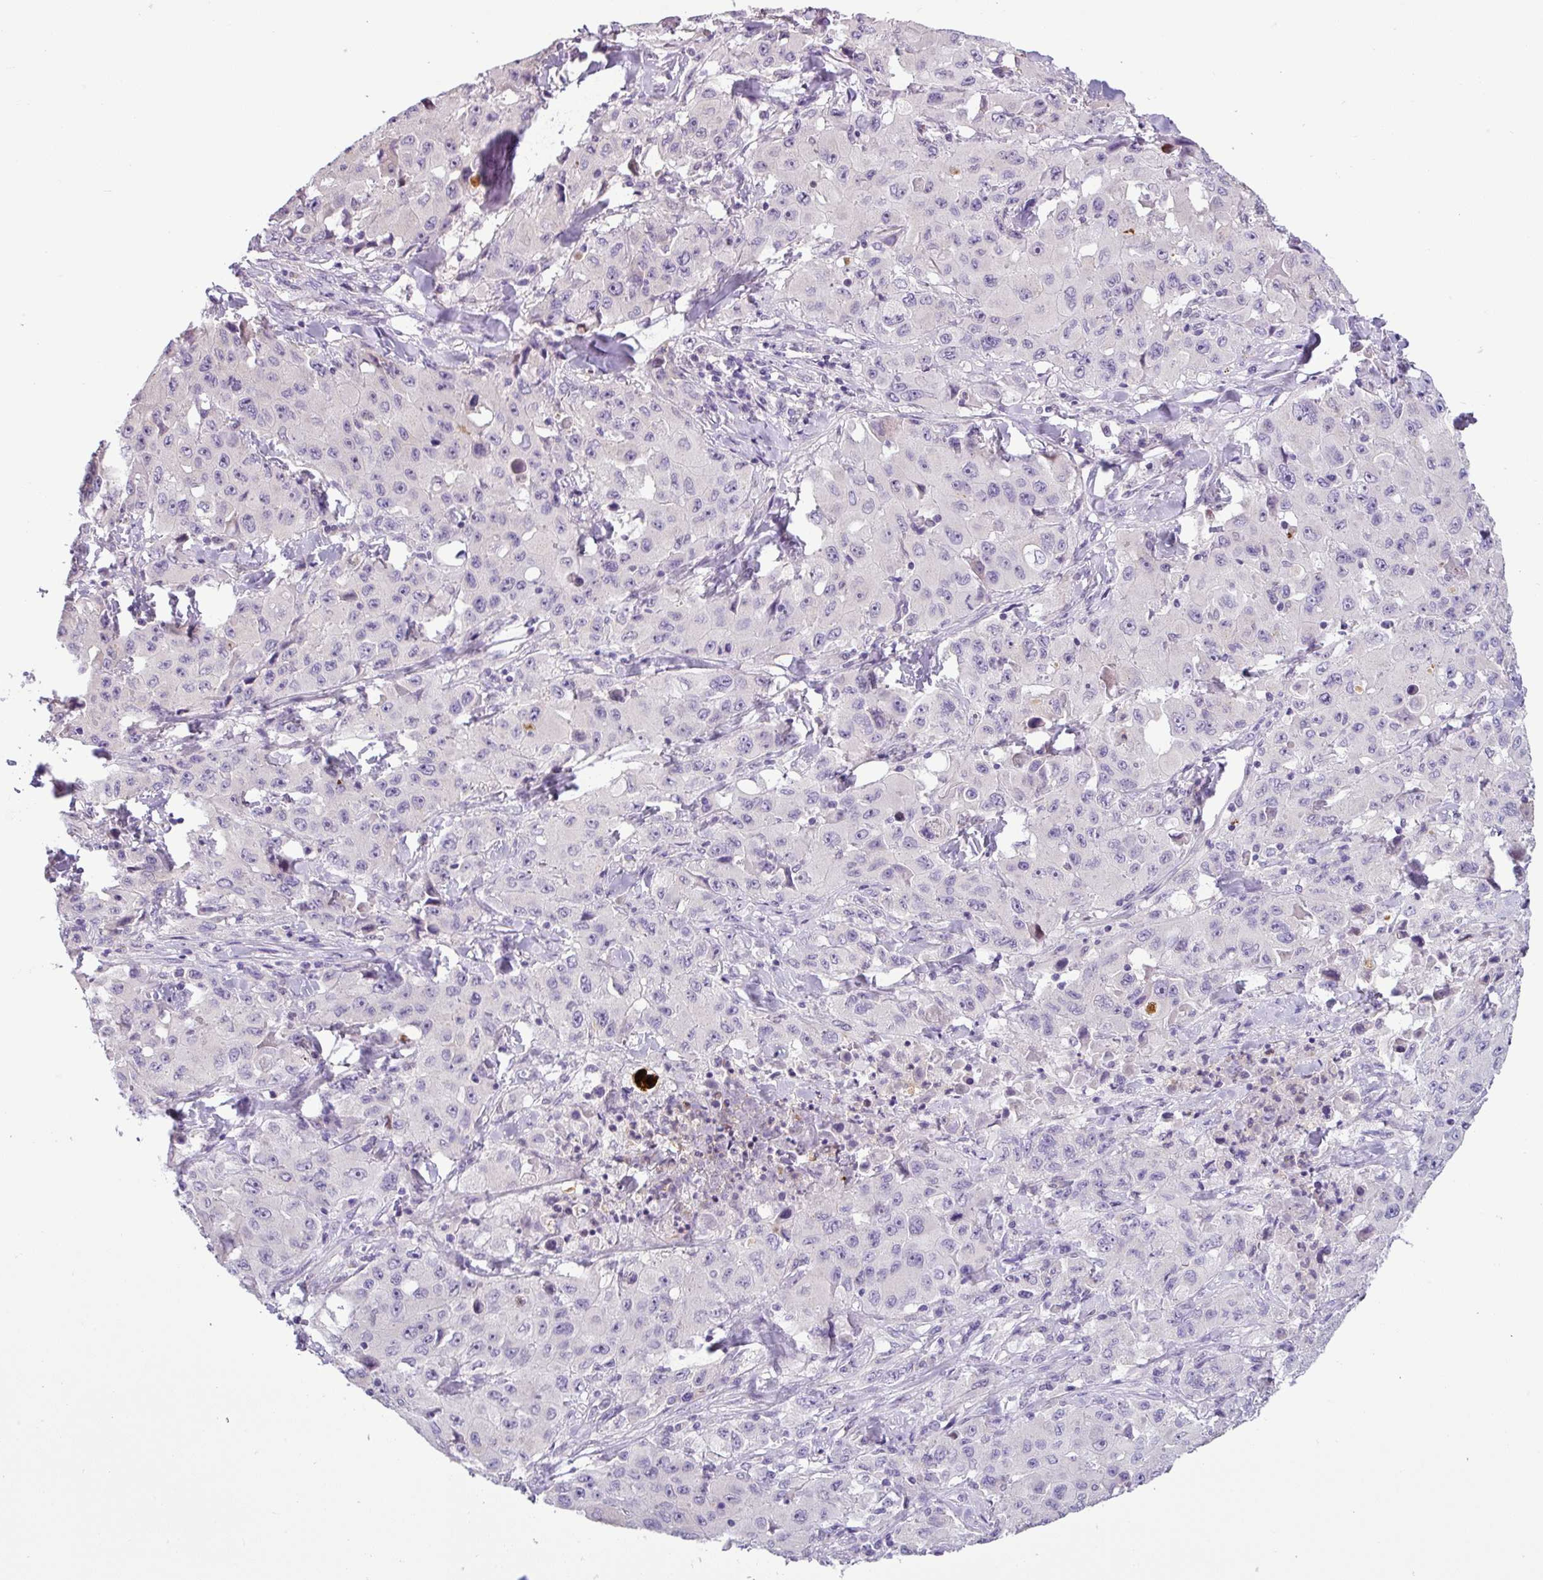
{"staining": {"intensity": "negative", "quantity": "none", "location": "none"}, "tissue": "lung cancer", "cell_type": "Tumor cells", "image_type": "cancer", "snomed": [{"axis": "morphology", "description": "Squamous cell carcinoma, NOS"}, {"axis": "topography", "description": "Lung"}], "caption": "Micrograph shows no protein positivity in tumor cells of squamous cell carcinoma (lung) tissue. Brightfield microscopy of immunohistochemistry stained with DAB (brown) and hematoxylin (blue), captured at high magnification.", "gene": "HMCN2", "patient": {"sex": "male", "age": 63}}